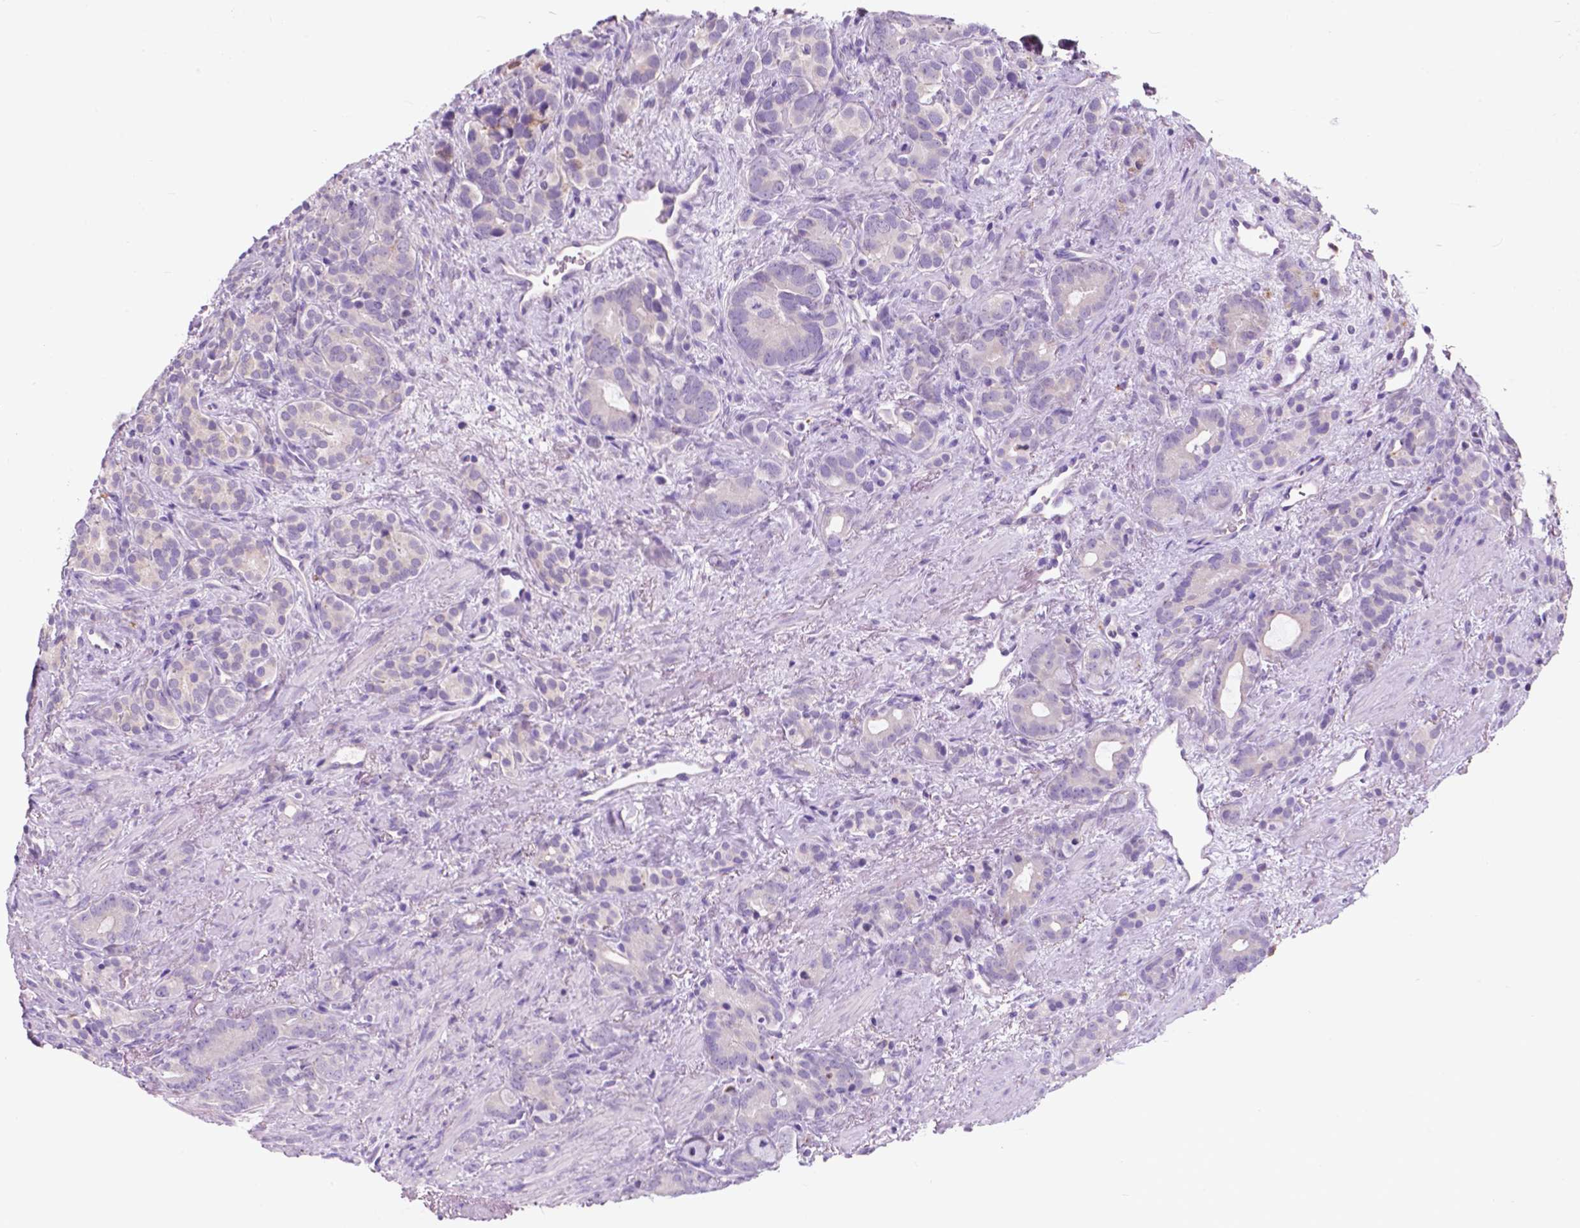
{"staining": {"intensity": "negative", "quantity": "none", "location": "none"}, "tissue": "prostate cancer", "cell_type": "Tumor cells", "image_type": "cancer", "snomed": [{"axis": "morphology", "description": "Adenocarcinoma, High grade"}, {"axis": "topography", "description": "Prostate"}], "caption": "Photomicrograph shows no significant protein staining in tumor cells of prostate cancer (adenocarcinoma (high-grade)).", "gene": "IREB2", "patient": {"sex": "male", "age": 84}}